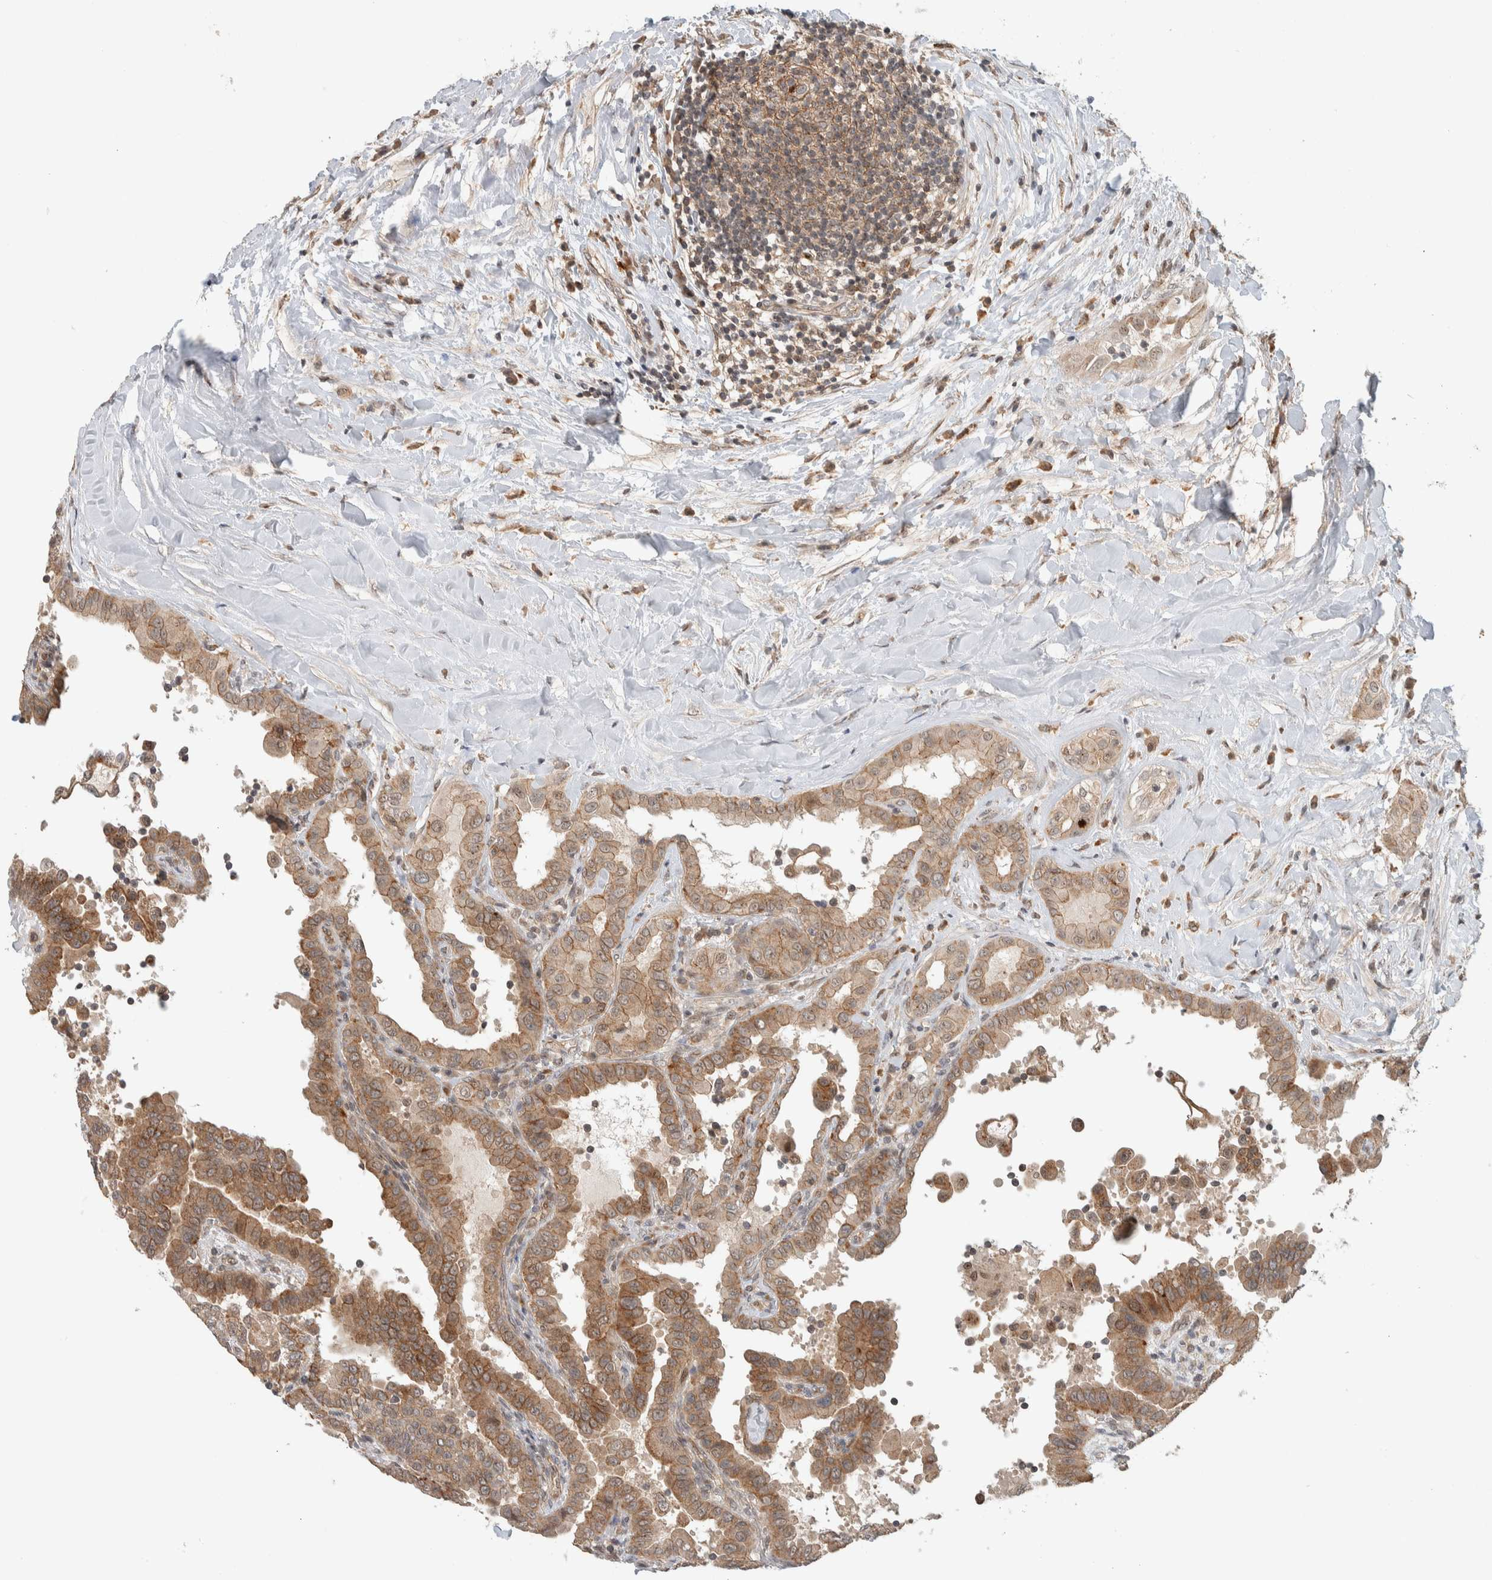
{"staining": {"intensity": "moderate", "quantity": ">75%", "location": "cytoplasmic/membranous"}, "tissue": "thyroid cancer", "cell_type": "Tumor cells", "image_type": "cancer", "snomed": [{"axis": "morphology", "description": "Papillary adenocarcinoma, NOS"}, {"axis": "topography", "description": "Thyroid gland"}], "caption": "Immunohistochemical staining of papillary adenocarcinoma (thyroid) reveals medium levels of moderate cytoplasmic/membranous expression in about >75% of tumor cells. (DAB (3,3'-diaminobenzidine) IHC with brightfield microscopy, high magnification).", "gene": "DEPTOR", "patient": {"sex": "male", "age": 33}}